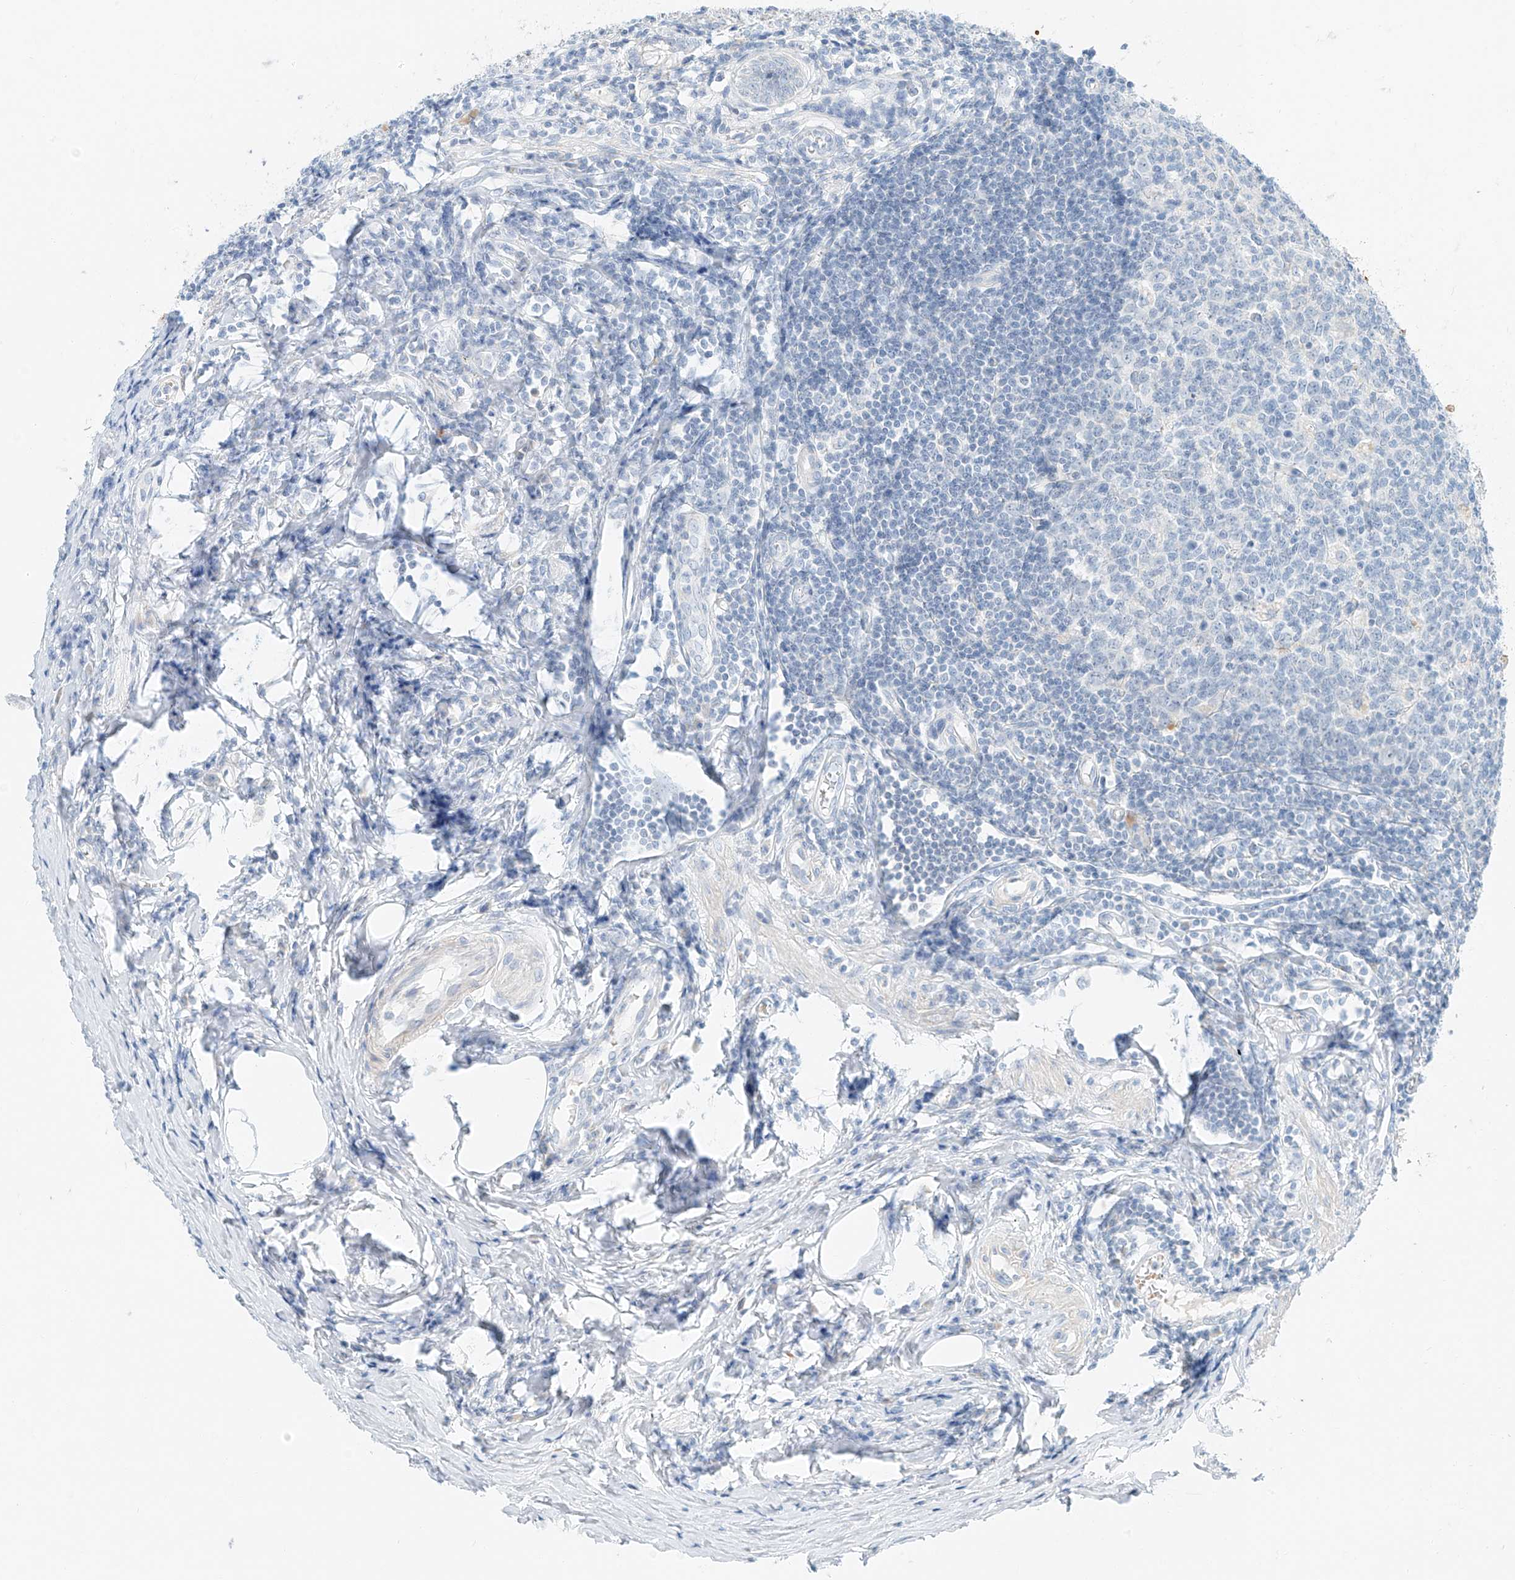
{"staining": {"intensity": "negative", "quantity": "none", "location": "none"}, "tissue": "appendix", "cell_type": "Glandular cells", "image_type": "normal", "snomed": [{"axis": "morphology", "description": "Normal tissue, NOS"}, {"axis": "topography", "description": "Appendix"}], "caption": "Immunohistochemistry of normal appendix demonstrates no positivity in glandular cells. (Brightfield microscopy of DAB immunohistochemistry (IHC) at high magnification).", "gene": "PGC", "patient": {"sex": "female", "age": 54}}